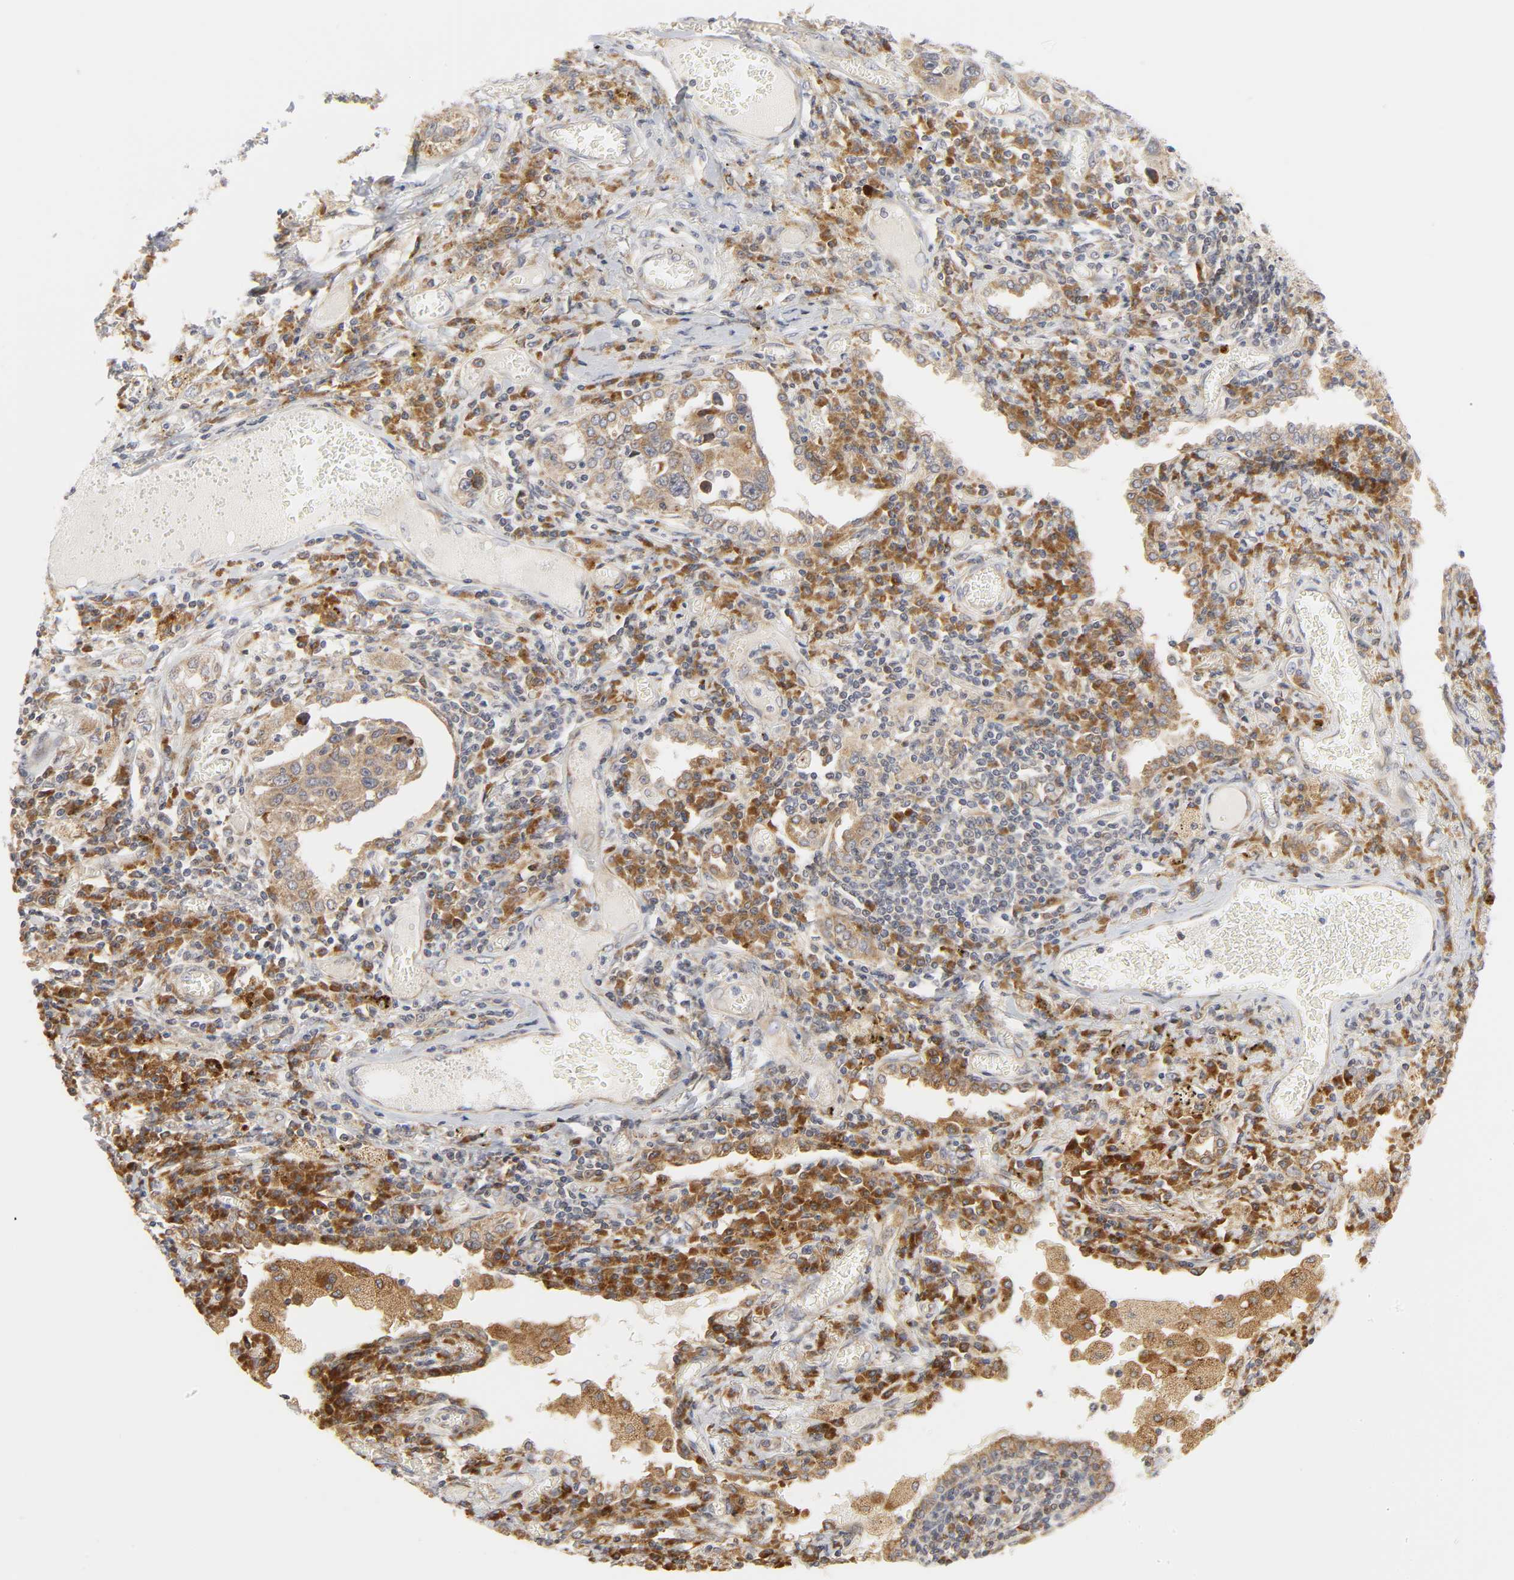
{"staining": {"intensity": "moderate", "quantity": ">75%", "location": "cytoplasmic/membranous"}, "tissue": "lung cancer", "cell_type": "Tumor cells", "image_type": "cancer", "snomed": [{"axis": "morphology", "description": "Squamous cell carcinoma, NOS"}, {"axis": "topography", "description": "Lung"}], "caption": "Squamous cell carcinoma (lung) tissue exhibits moderate cytoplasmic/membranous expression in about >75% of tumor cells, visualized by immunohistochemistry.", "gene": "BAX", "patient": {"sex": "male", "age": 71}}